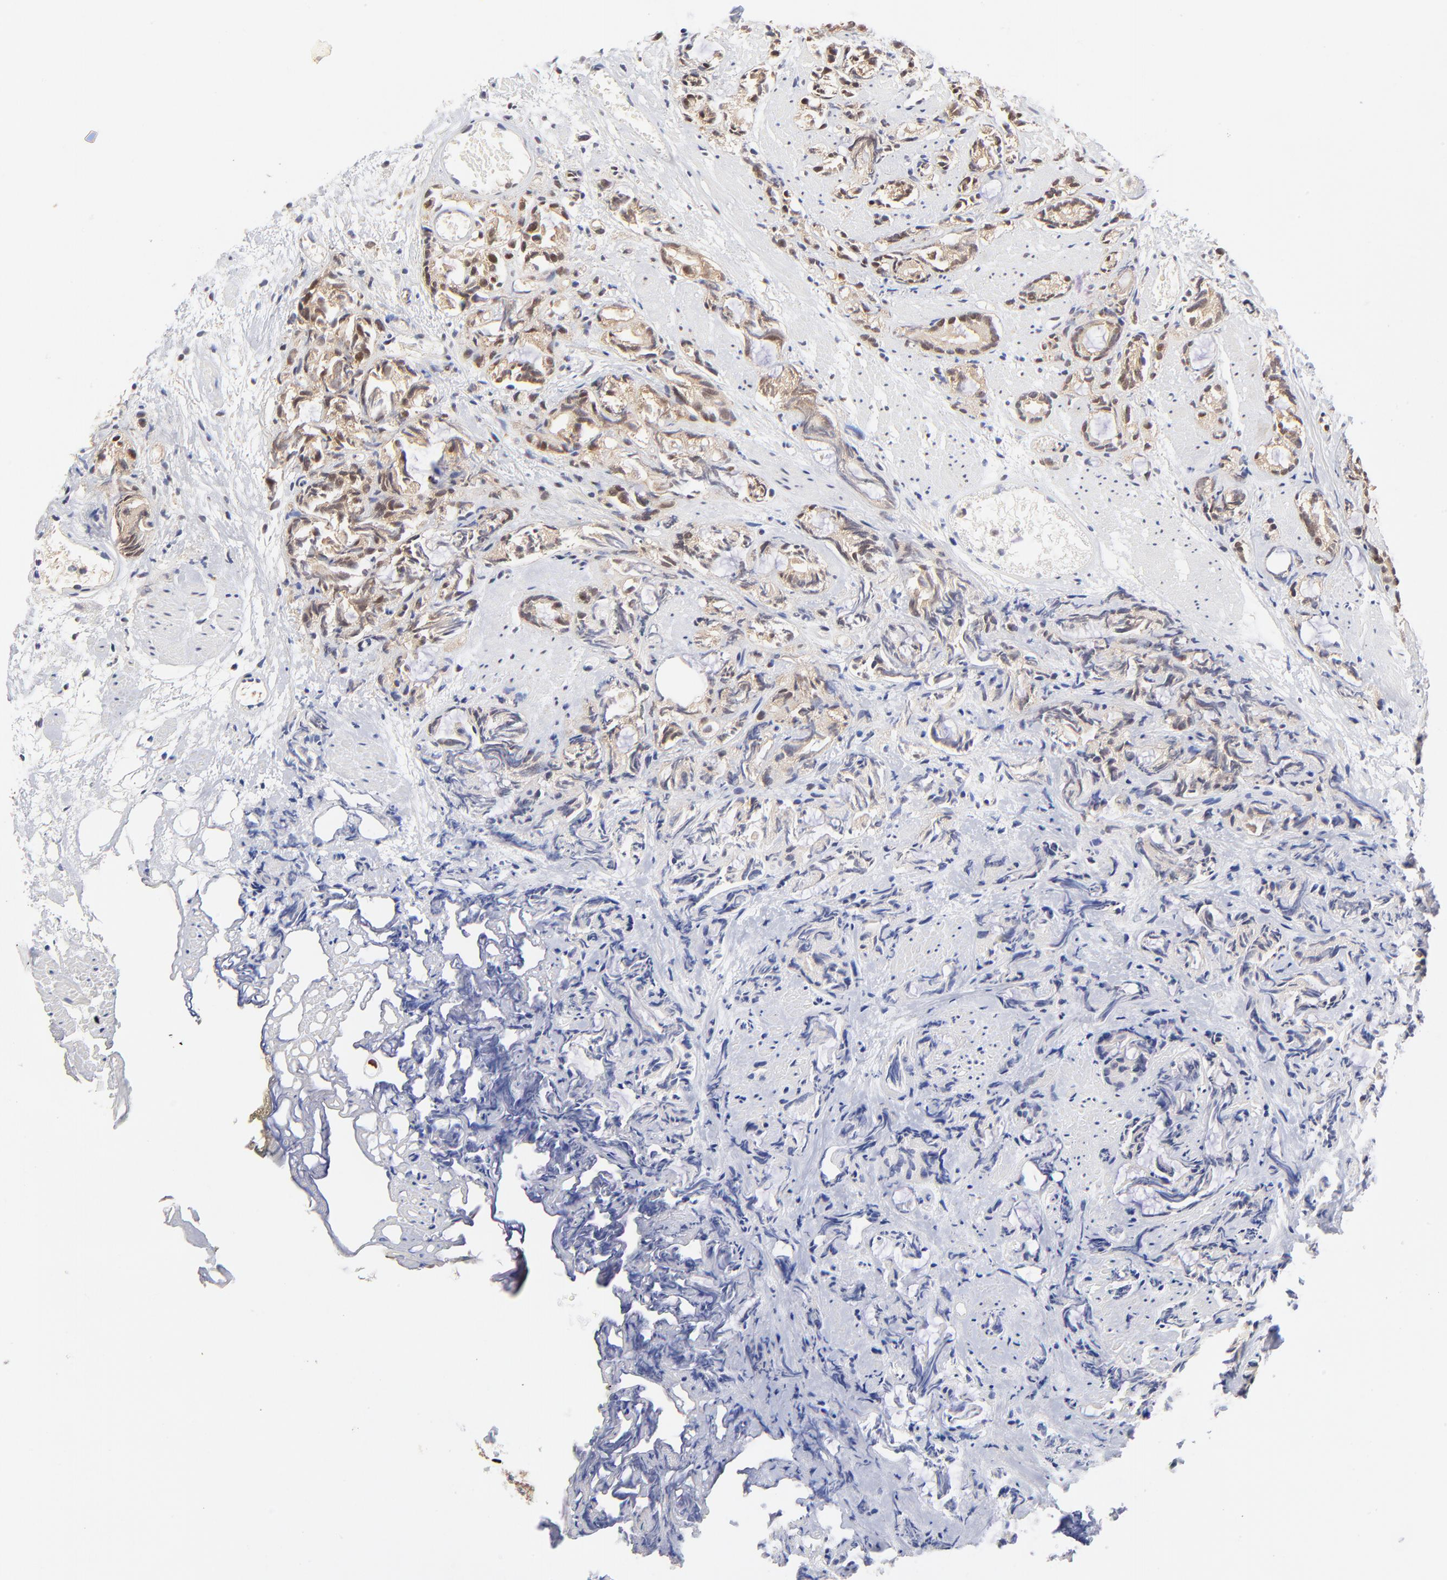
{"staining": {"intensity": "weak", "quantity": "25%-75%", "location": "nuclear"}, "tissue": "prostate cancer", "cell_type": "Tumor cells", "image_type": "cancer", "snomed": [{"axis": "morphology", "description": "Adenocarcinoma, High grade"}, {"axis": "topography", "description": "Prostate"}], "caption": "IHC of high-grade adenocarcinoma (prostate) reveals low levels of weak nuclear staining in about 25%-75% of tumor cells.", "gene": "PSMC4", "patient": {"sex": "male", "age": 85}}